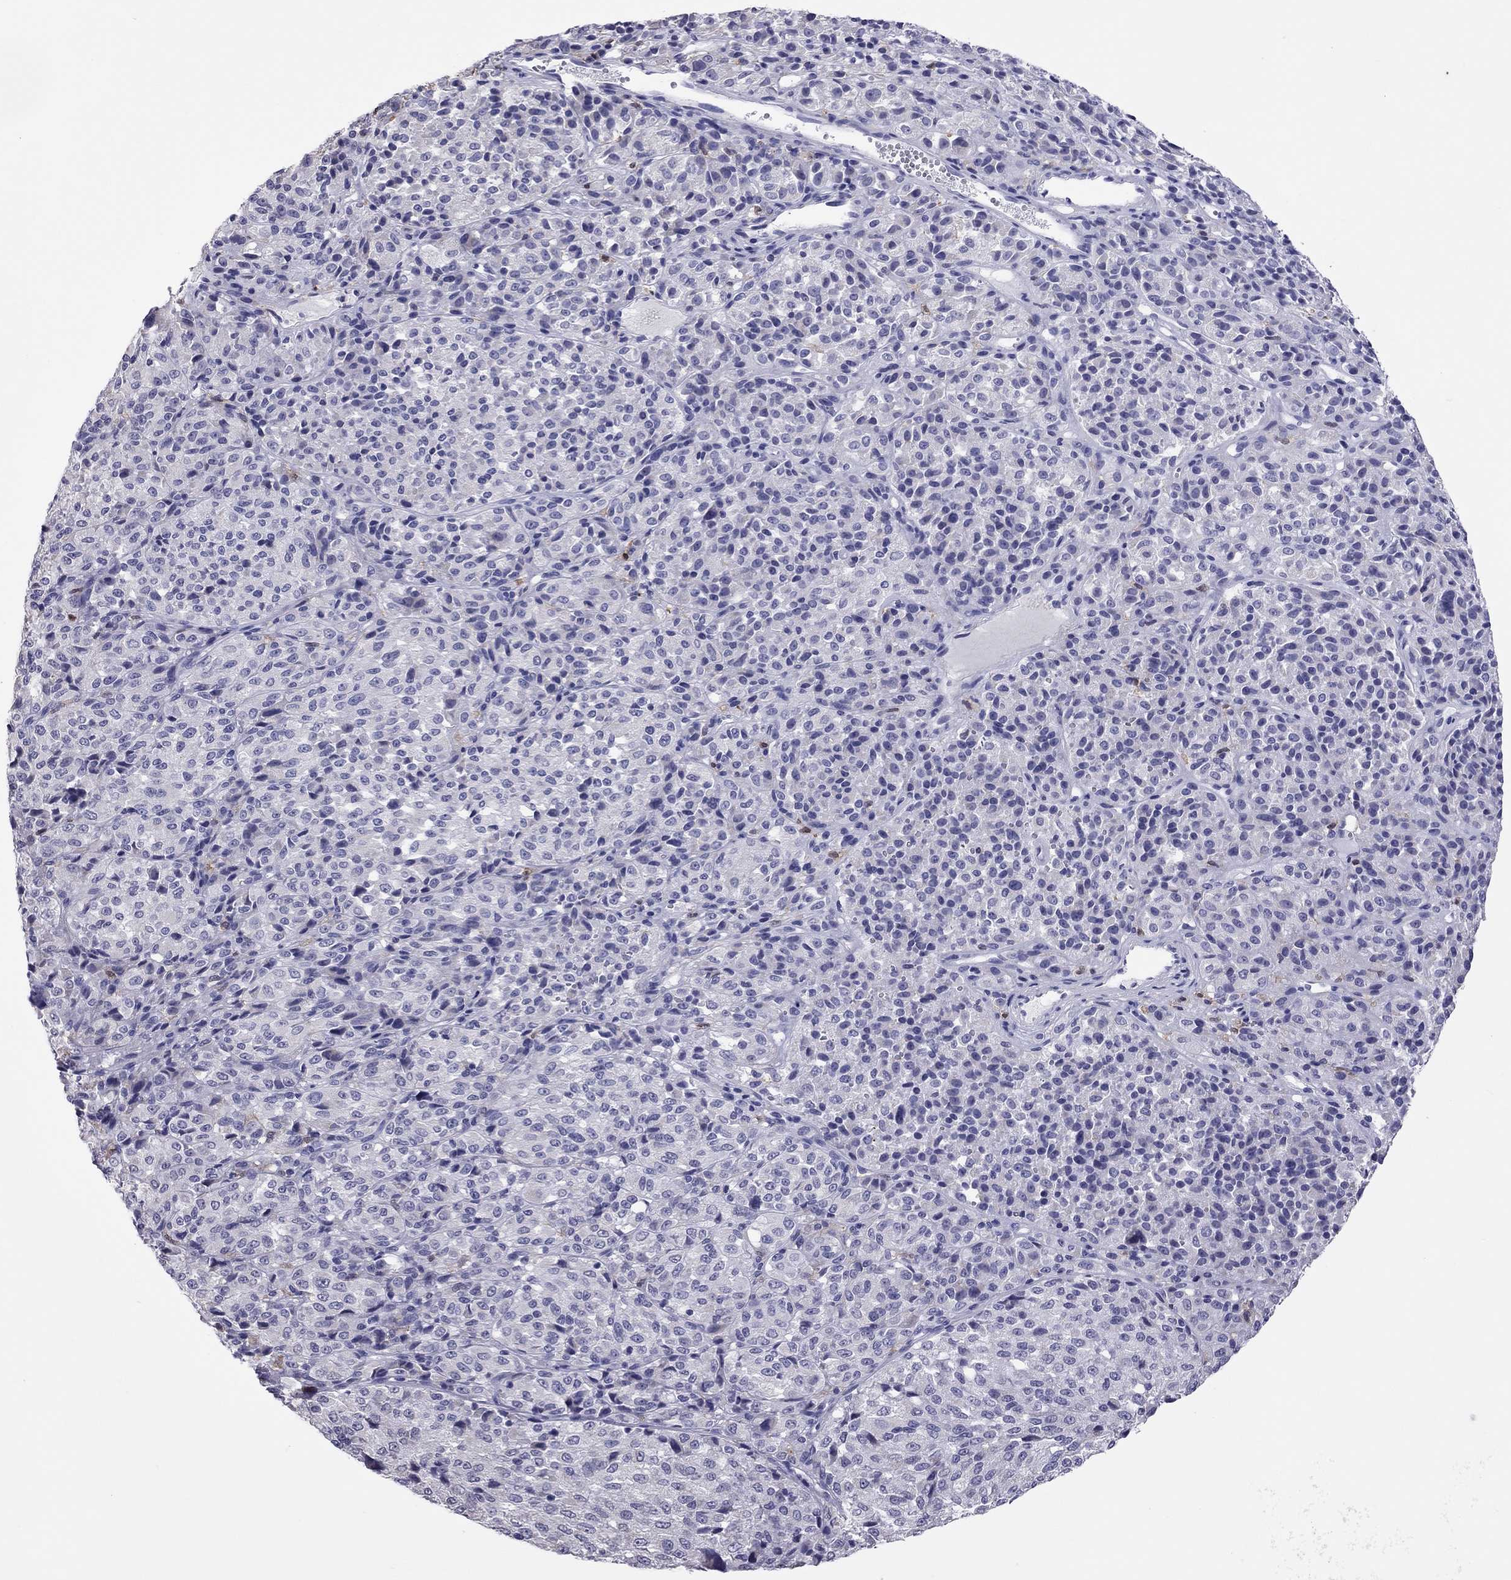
{"staining": {"intensity": "negative", "quantity": "none", "location": "none"}, "tissue": "melanoma", "cell_type": "Tumor cells", "image_type": "cancer", "snomed": [{"axis": "morphology", "description": "Malignant melanoma, Metastatic site"}, {"axis": "topography", "description": "Brain"}], "caption": "Protein analysis of melanoma shows no significant positivity in tumor cells. Brightfield microscopy of immunohistochemistry (IHC) stained with DAB (brown) and hematoxylin (blue), captured at high magnification.", "gene": "PPP1R3A", "patient": {"sex": "female", "age": 56}}